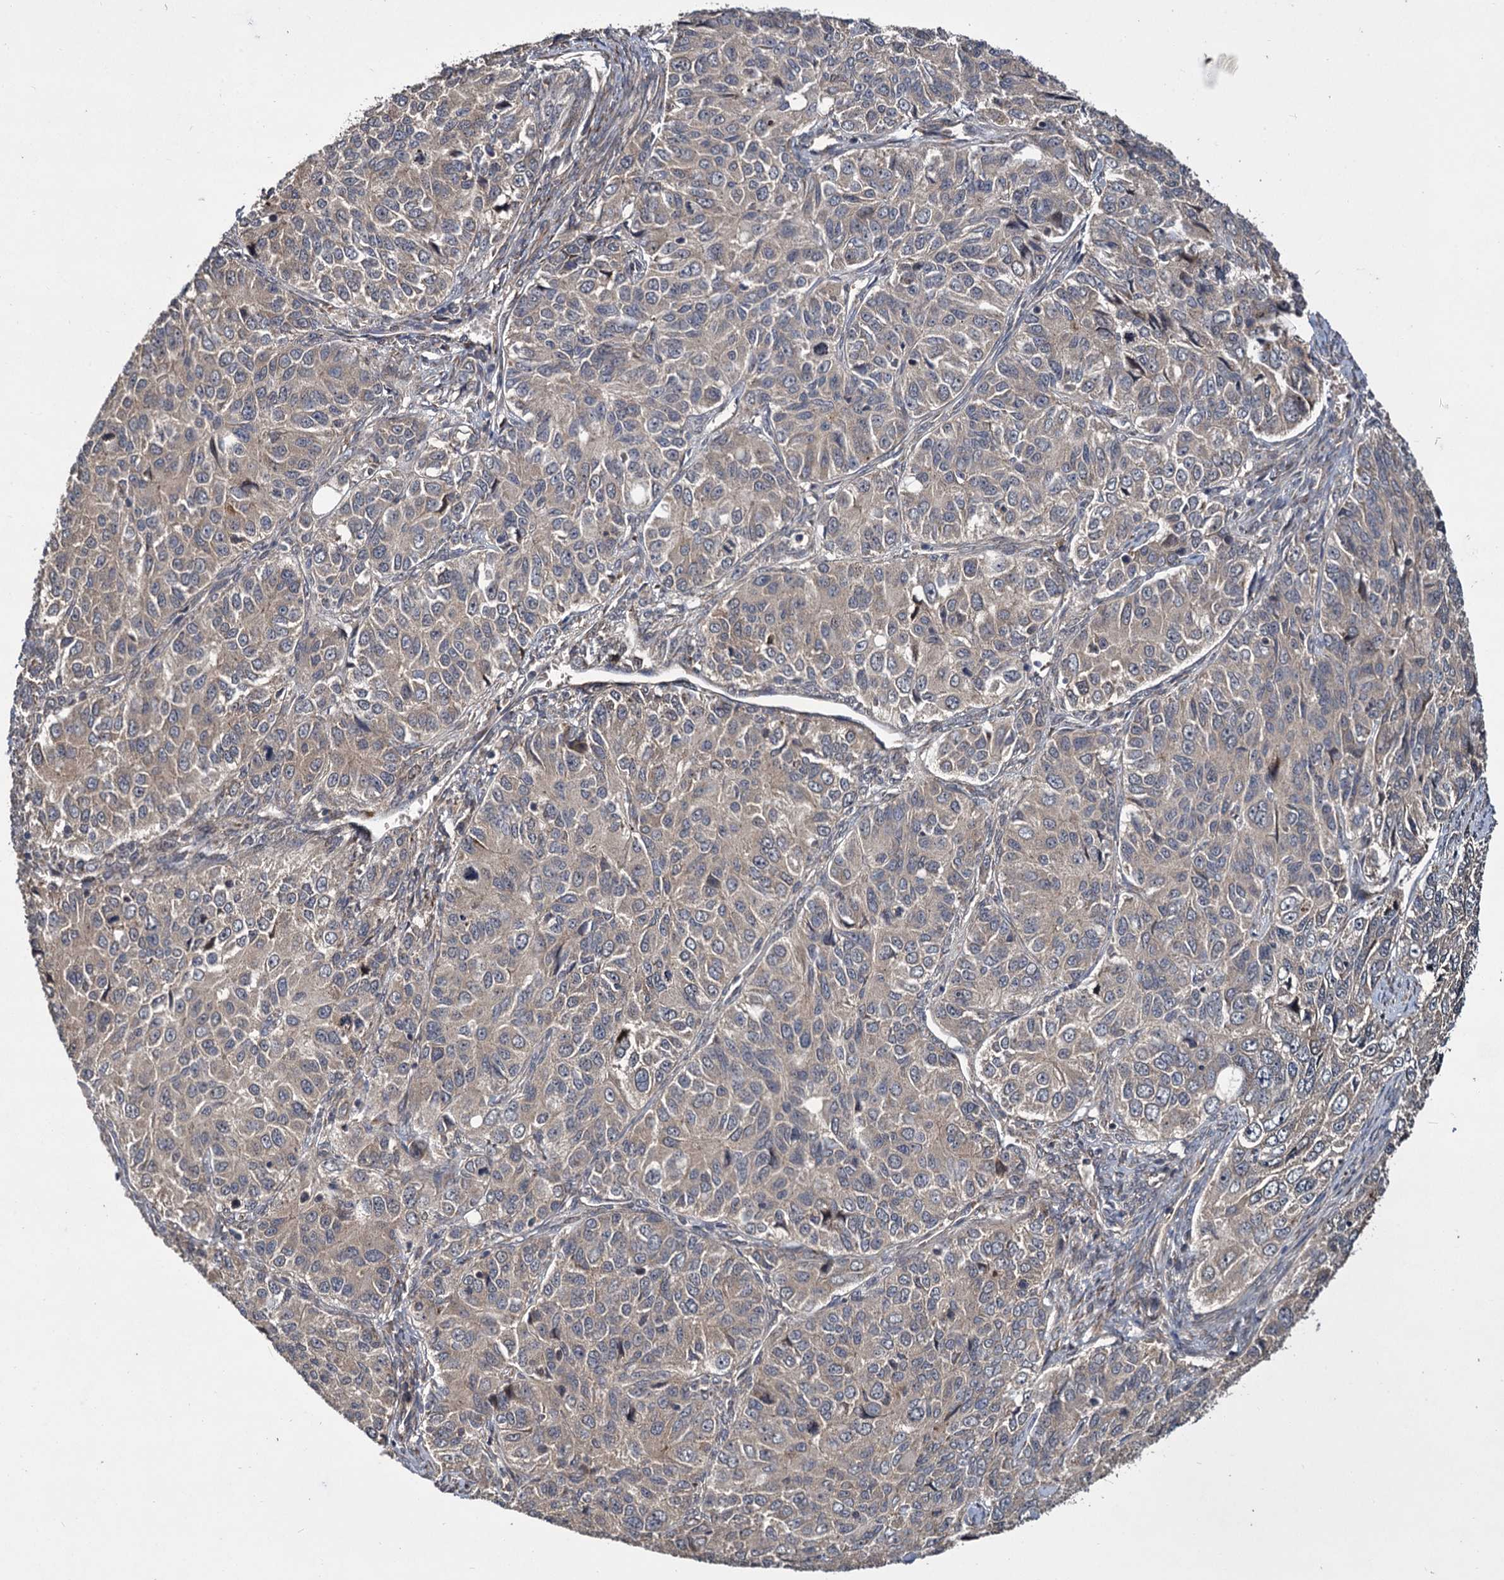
{"staining": {"intensity": "negative", "quantity": "none", "location": "none"}, "tissue": "ovarian cancer", "cell_type": "Tumor cells", "image_type": "cancer", "snomed": [{"axis": "morphology", "description": "Carcinoma, endometroid"}, {"axis": "topography", "description": "Ovary"}], "caption": "Immunohistochemistry (IHC) micrograph of human ovarian cancer stained for a protein (brown), which shows no positivity in tumor cells.", "gene": "INPPL1", "patient": {"sex": "female", "age": 51}}